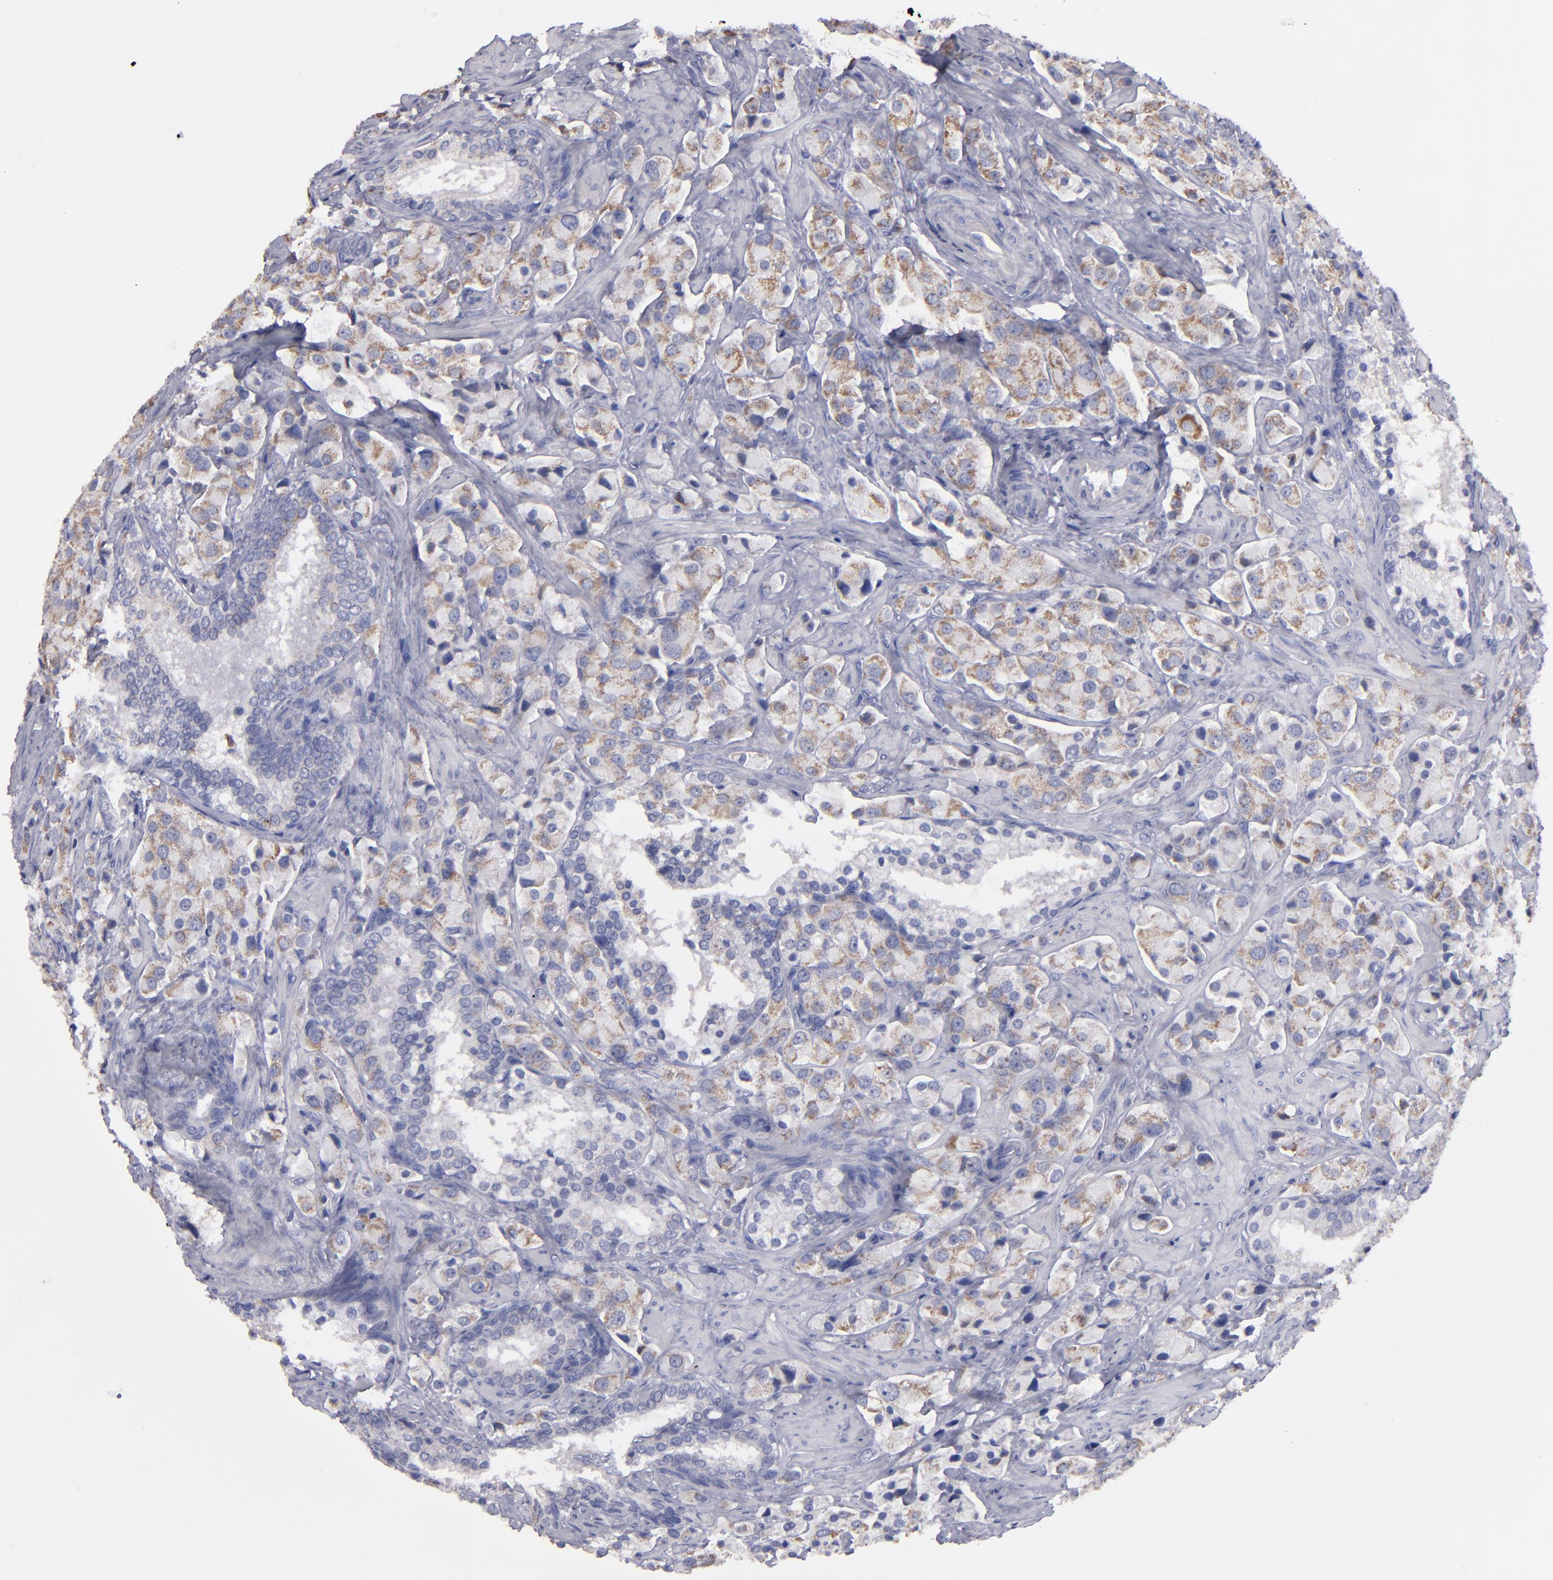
{"staining": {"intensity": "moderate", "quantity": ">75%", "location": "cytoplasmic/membranous"}, "tissue": "prostate cancer", "cell_type": "Tumor cells", "image_type": "cancer", "snomed": [{"axis": "morphology", "description": "Adenocarcinoma, Medium grade"}, {"axis": "topography", "description": "Prostate"}], "caption": "The image exhibits immunohistochemical staining of medium-grade adenocarcinoma (prostate). There is moderate cytoplasmic/membranous positivity is identified in approximately >75% of tumor cells. Using DAB (3,3'-diaminobenzidine) (brown) and hematoxylin (blue) stains, captured at high magnification using brightfield microscopy.", "gene": "FGR", "patient": {"sex": "male", "age": 70}}